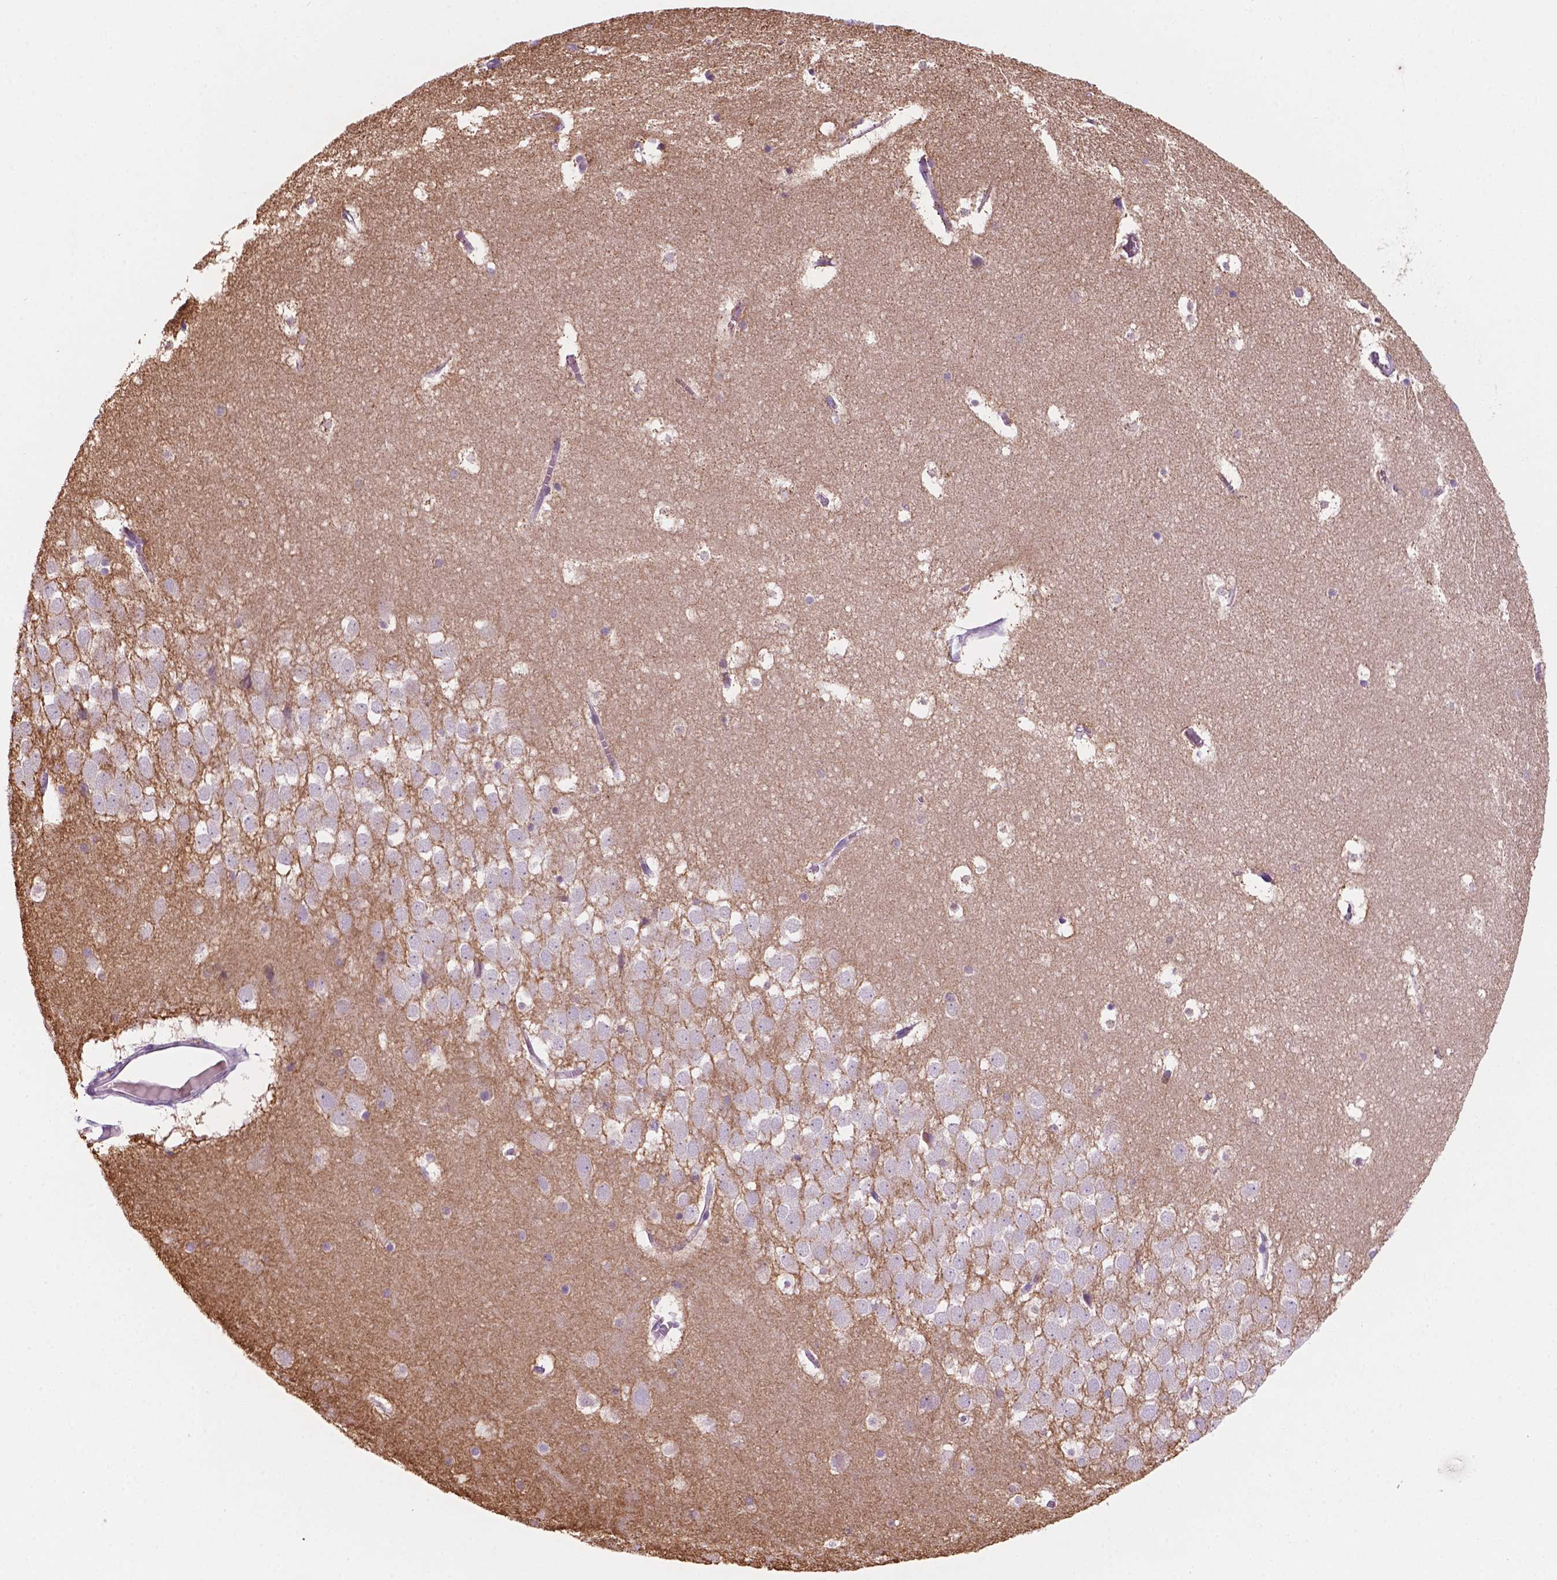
{"staining": {"intensity": "weak", "quantity": "<25%", "location": "cytoplasmic/membranous"}, "tissue": "hippocampus", "cell_type": "Glial cells", "image_type": "normal", "snomed": [{"axis": "morphology", "description": "Normal tissue, NOS"}, {"axis": "topography", "description": "Hippocampus"}], "caption": "Immunohistochemistry histopathology image of unremarkable hippocampus: hippocampus stained with DAB reveals no significant protein staining in glial cells.", "gene": "MKRN2OS", "patient": {"sex": "male", "age": 45}}